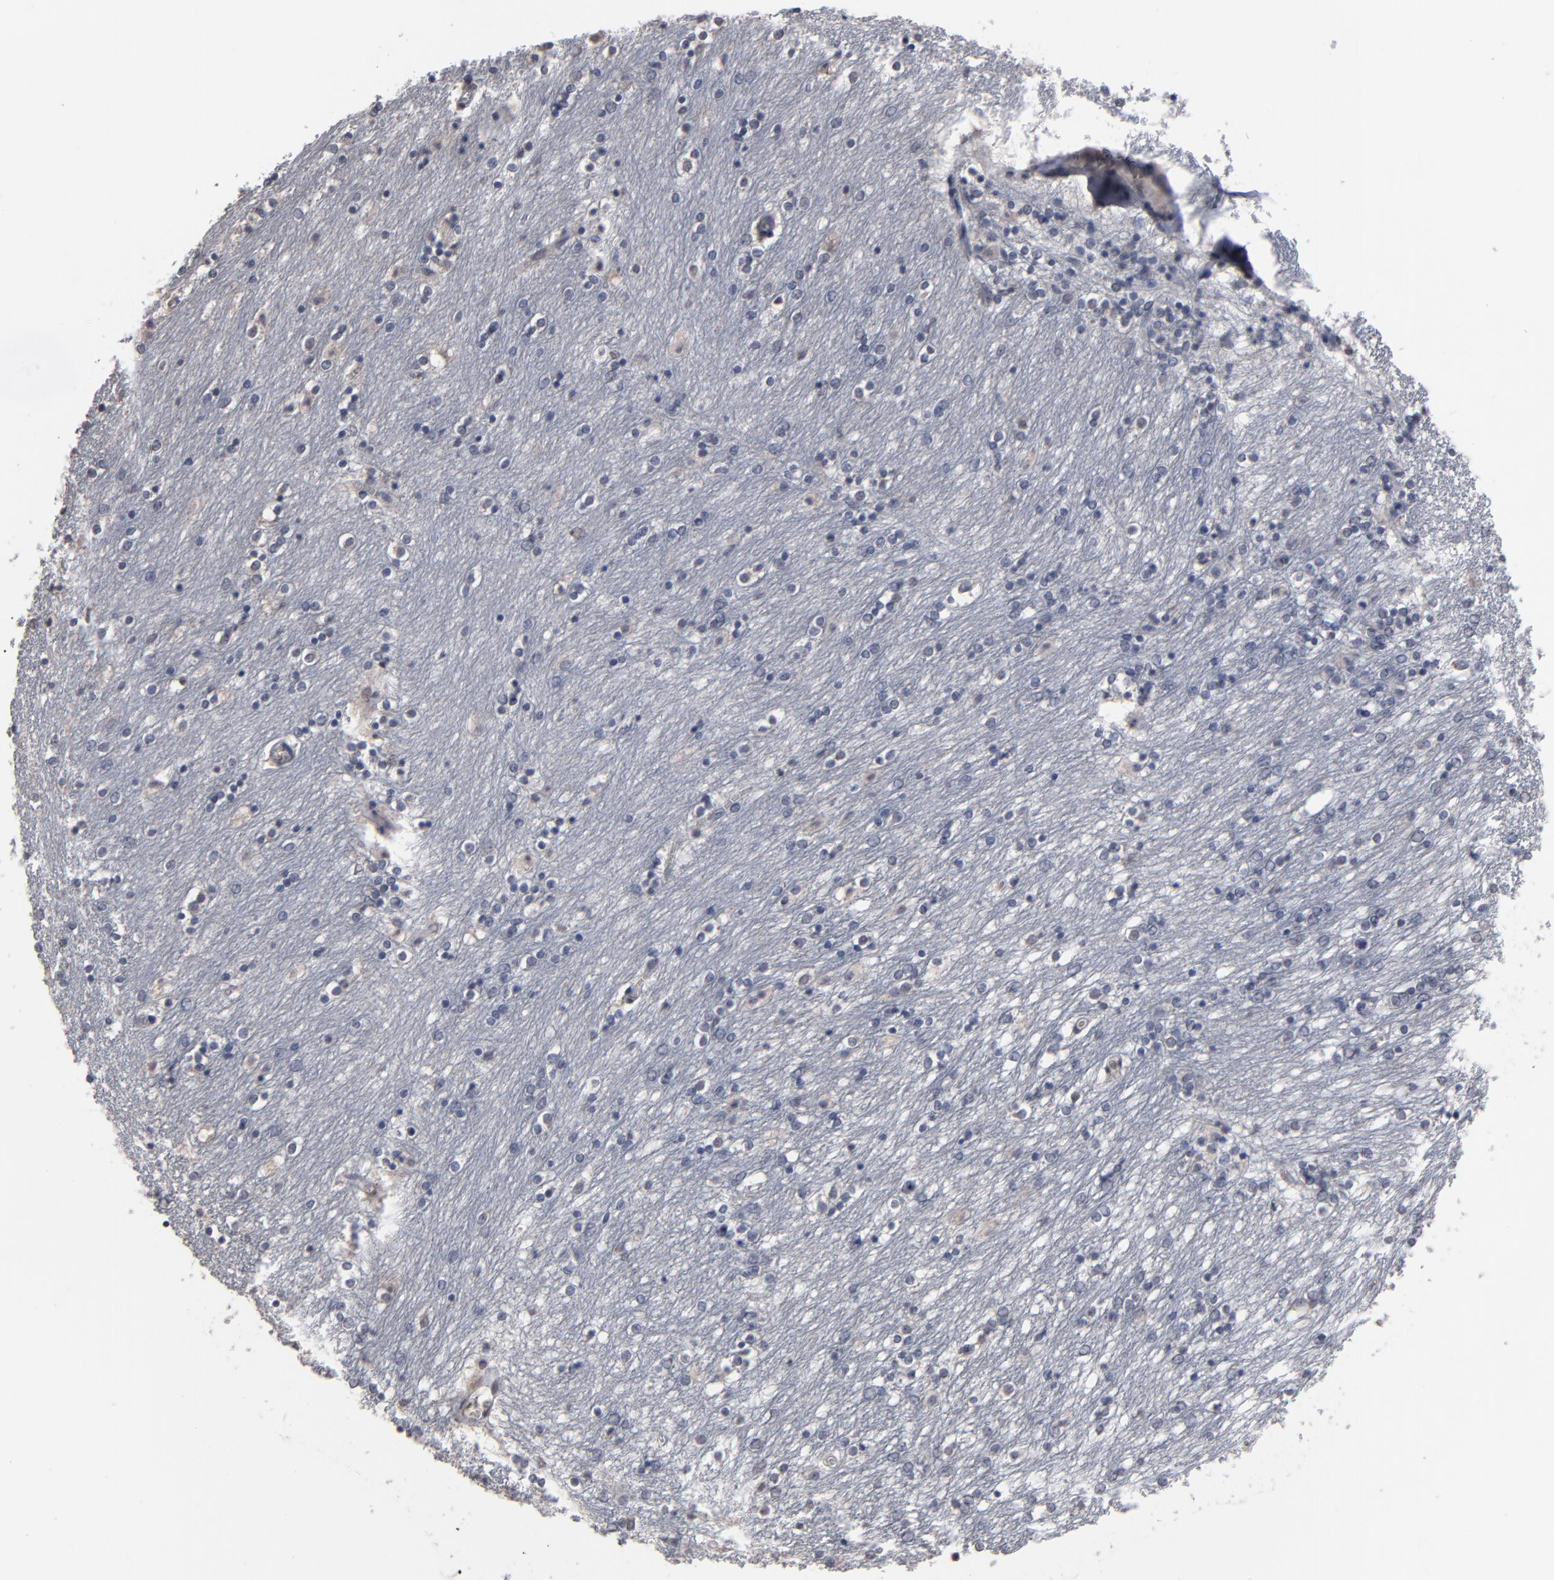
{"staining": {"intensity": "negative", "quantity": "none", "location": "none"}, "tissue": "caudate", "cell_type": "Glial cells", "image_type": "normal", "snomed": [{"axis": "morphology", "description": "Normal tissue, NOS"}, {"axis": "topography", "description": "Lateral ventricle wall"}], "caption": "This is an IHC micrograph of normal human caudate. There is no positivity in glial cells.", "gene": "SSRP1", "patient": {"sex": "female", "age": 54}}